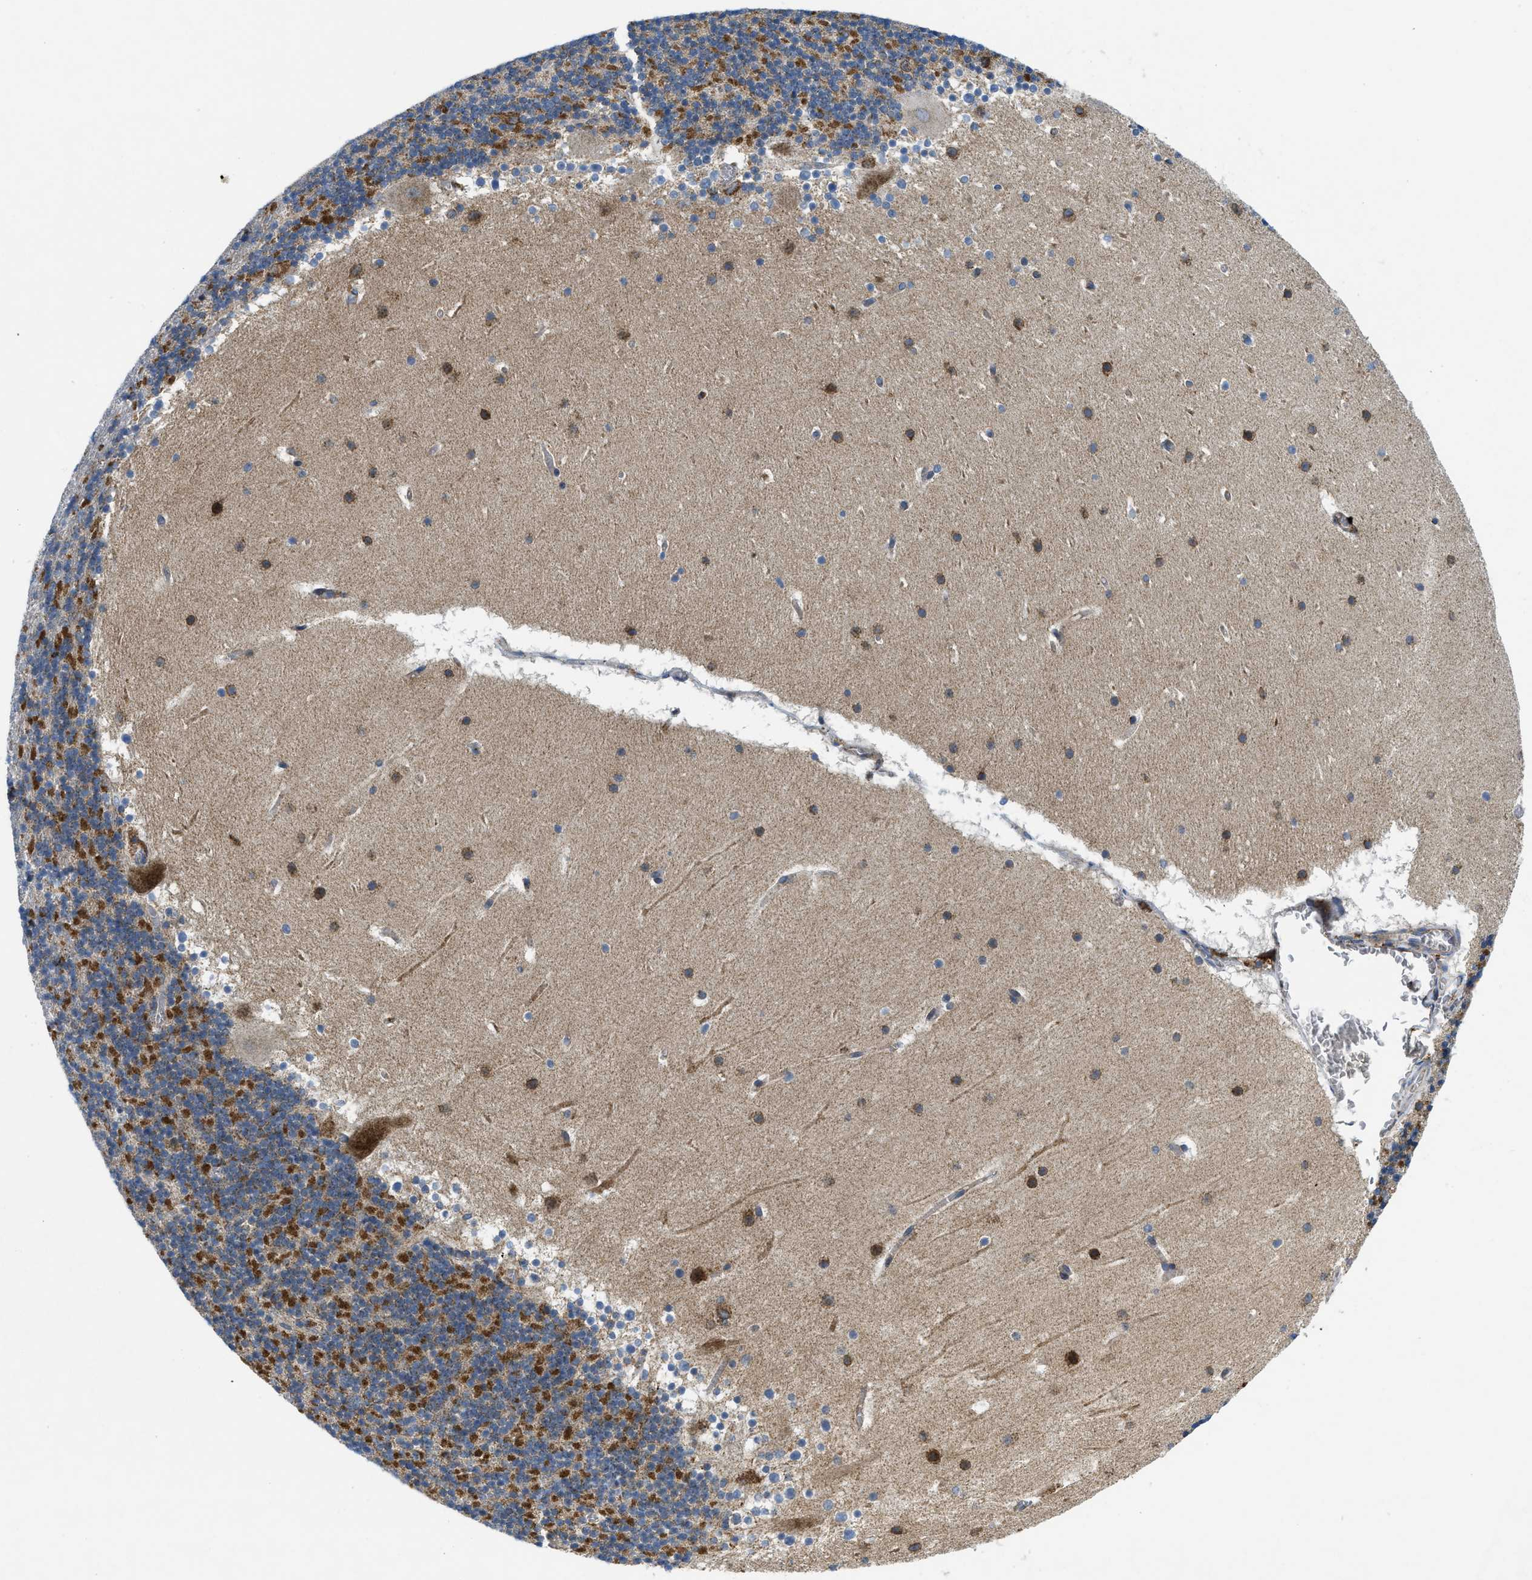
{"staining": {"intensity": "strong", "quantity": "25%-75%", "location": "cytoplasmic/membranous"}, "tissue": "cerebellum", "cell_type": "Cells in granular layer", "image_type": "normal", "snomed": [{"axis": "morphology", "description": "Normal tissue, NOS"}, {"axis": "topography", "description": "Cerebellum"}], "caption": "The micrograph demonstrates staining of unremarkable cerebellum, revealing strong cytoplasmic/membranous protein staining (brown color) within cells in granular layer.", "gene": "CSPG4", "patient": {"sex": "male", "age": 45}}